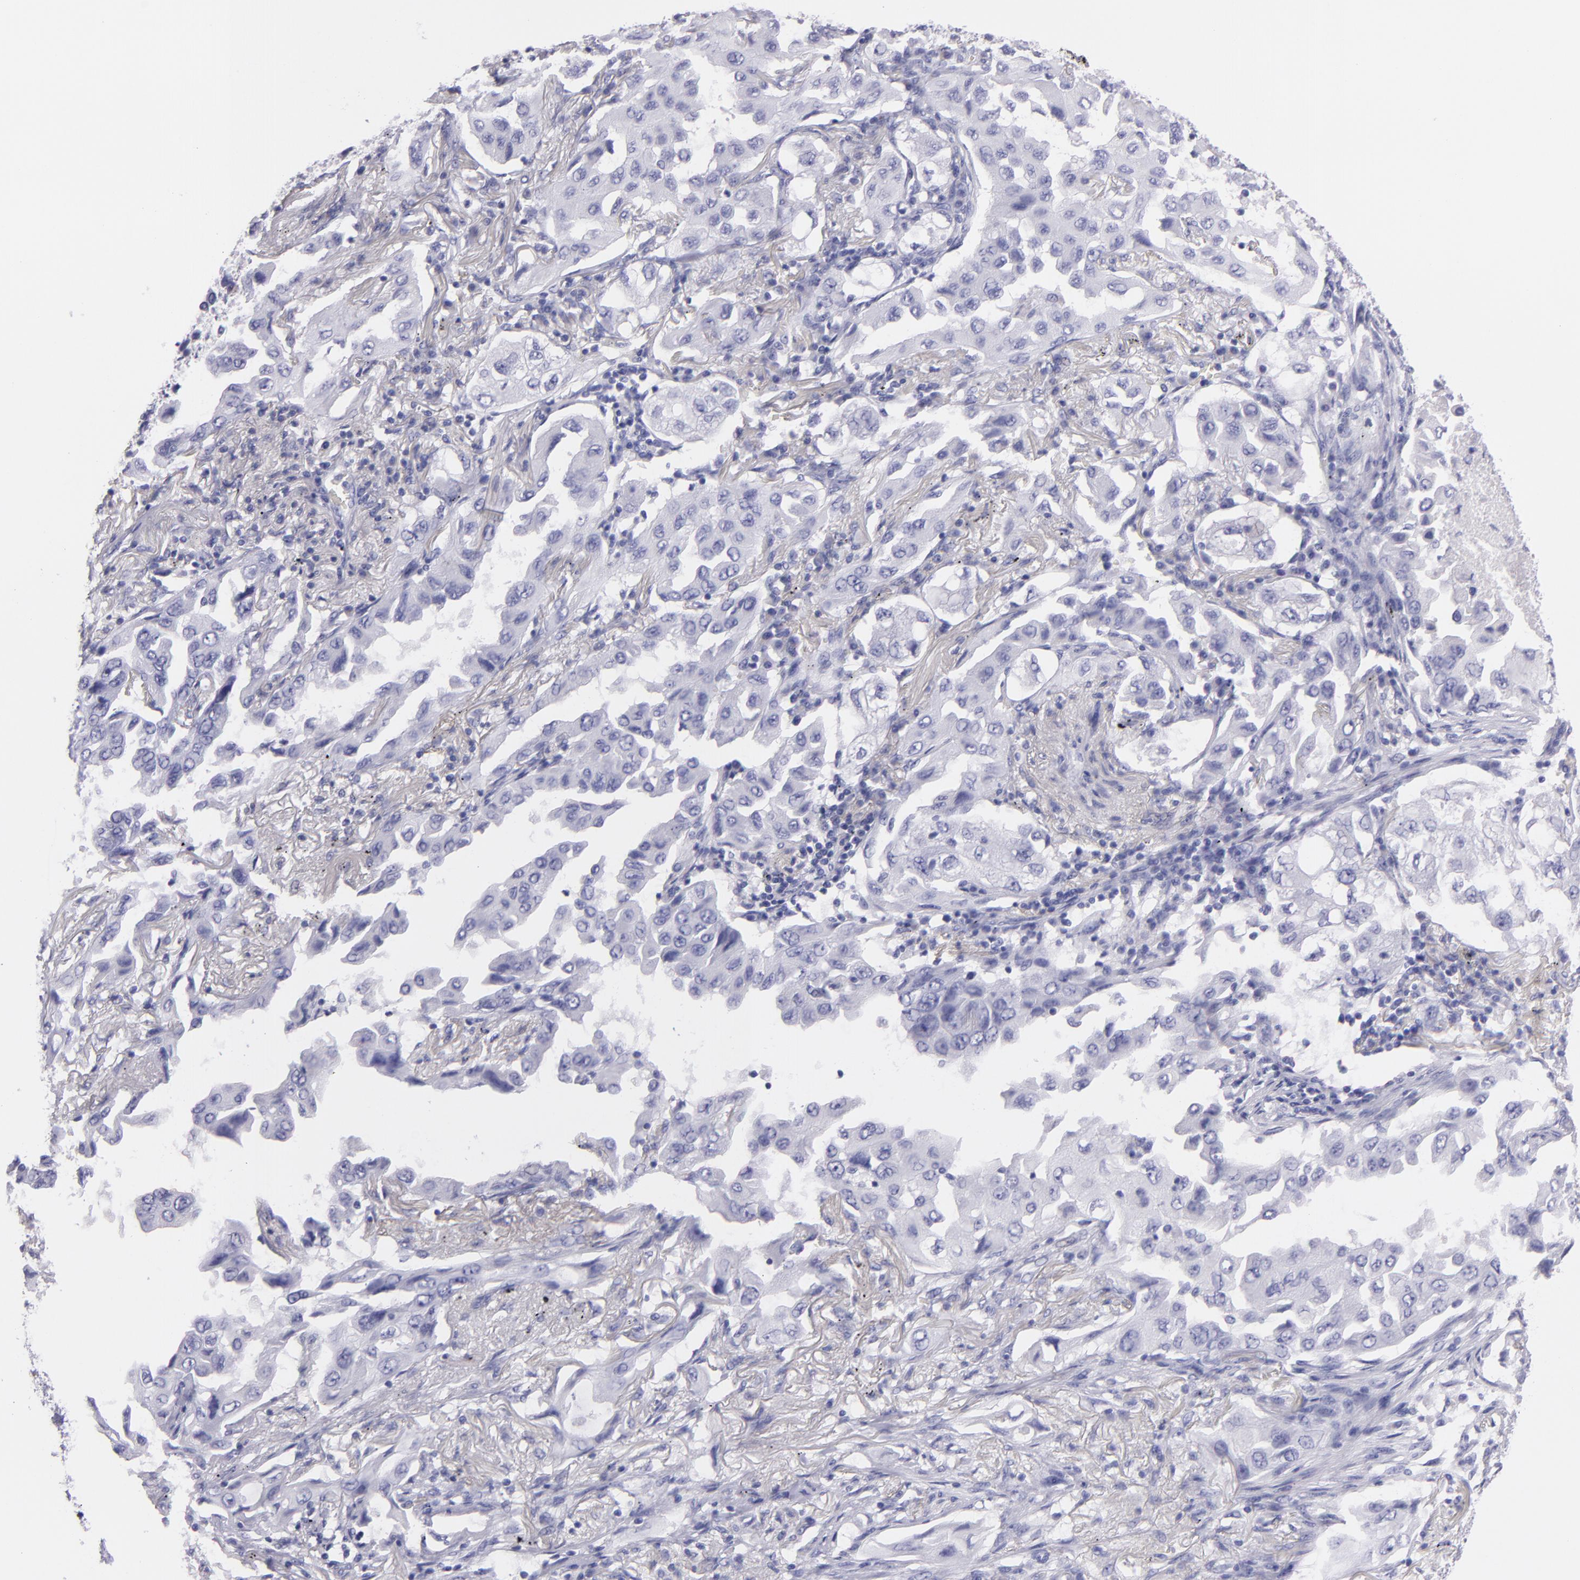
{"staining": {"intensity": "negative", "quantity": "none", "location": "none"}, "tissue": "lung cancer", "cell_type": "Tumor cells", "image_type": "cancer", "snomed": [{"axis": "morphology", "description": "Adenocarcinoma, NOS"}, {"axis": "topography", "description": "Lung"}], "caption": "Image shows no protein expression in tumor cells of adenocarcinoma (lung) tissue.", "gene": "MUC5AC", "patient": {"sex": "female", "age": 65}}